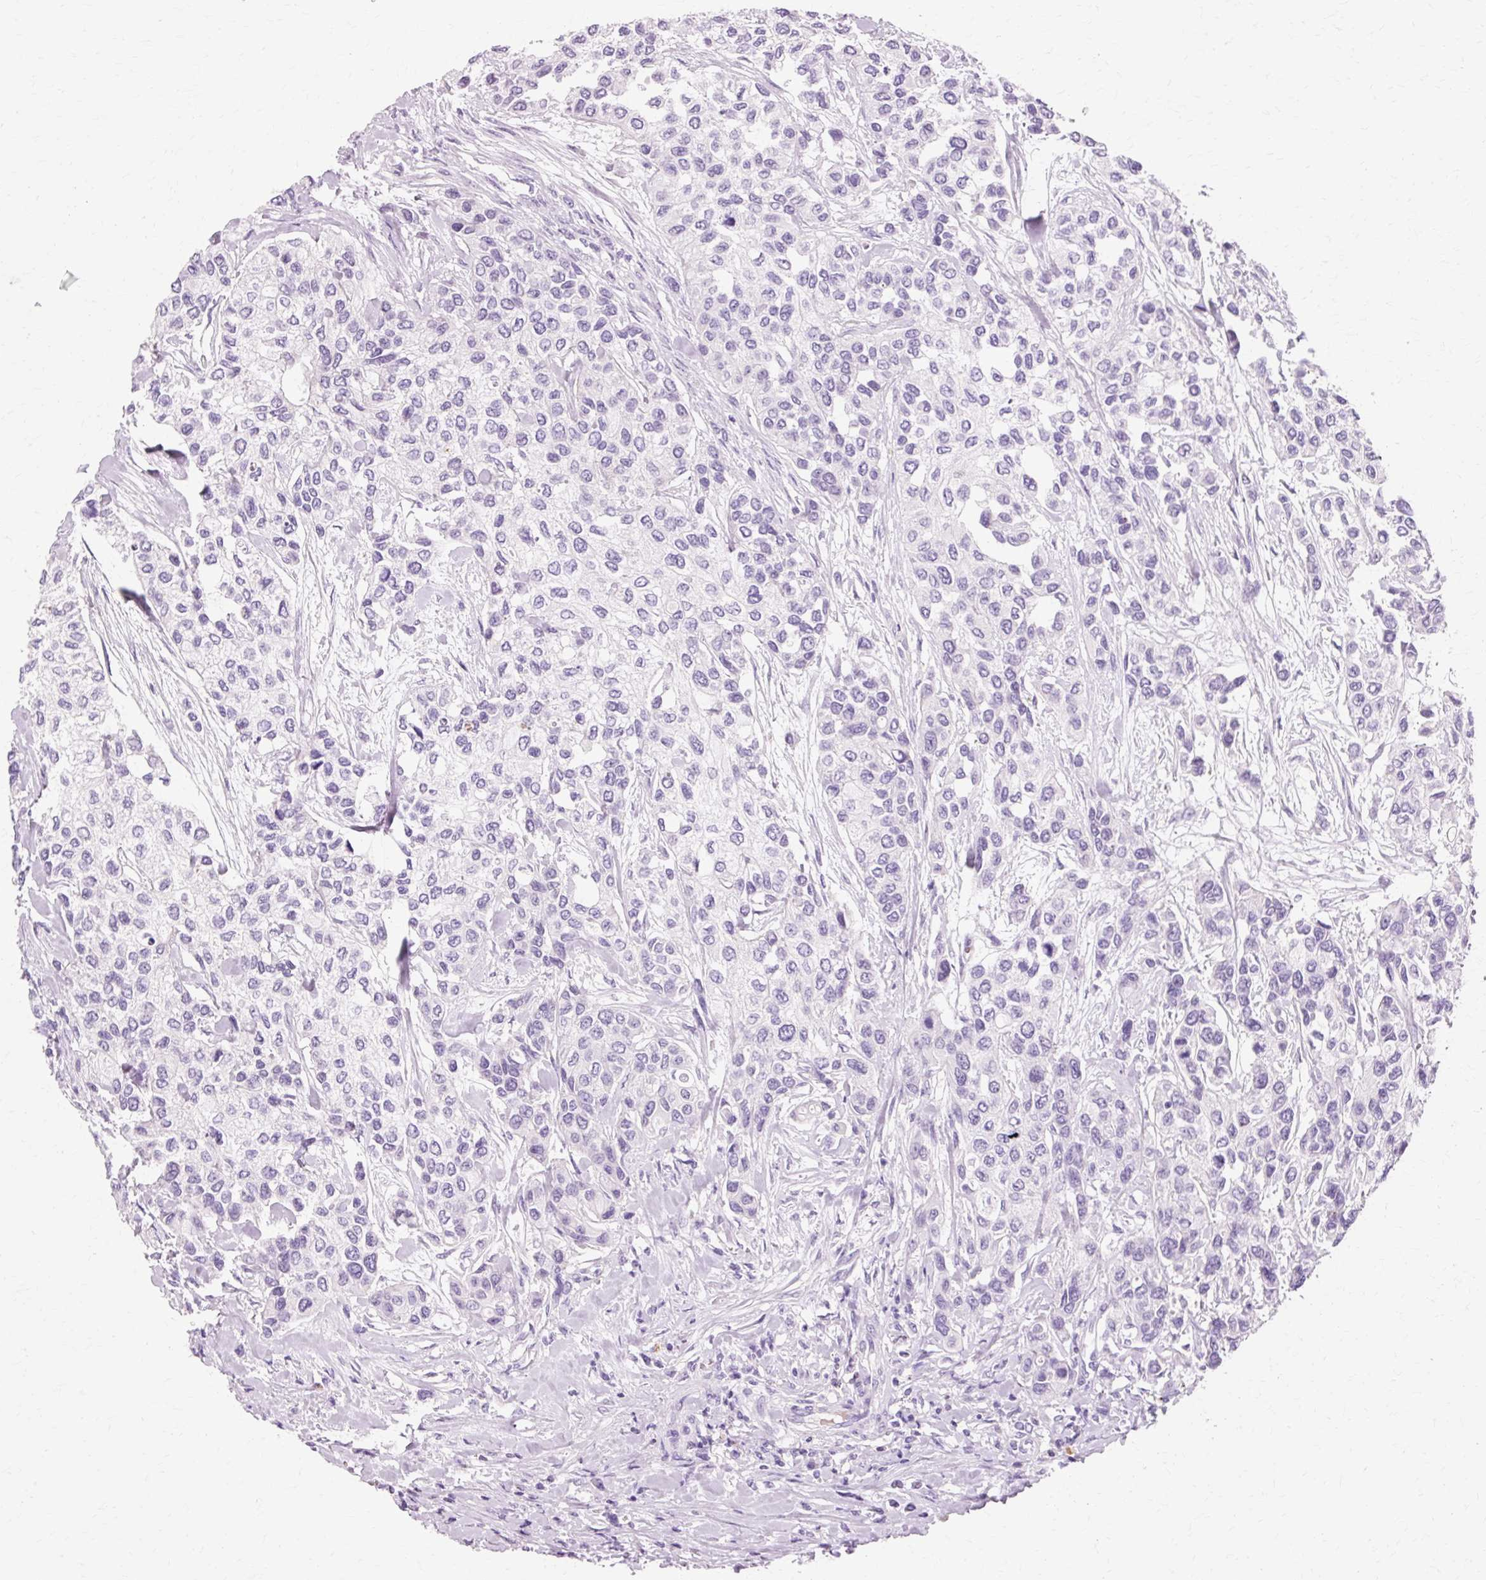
{"staining": {"intensity": "negative", "quantity": "none", "location": "none"}, "tissue": "urothelial cancer", "cell_type": "Tumor cells", "image_type": "cancer", "snomed": [{"axis": "morphology", "description": "Normal tissue, NOS"}, {"axis": "morphology", "description": "Urothelial carcinoma, High grade"}, {"axis": "topography", "description": "Vascular tissue"}, {"axis": "topography", "description": "Urinary bladder"}], "caption": "DAB immunohistochemical staining of high-grade urothelial carcinoma shows no significant expression in tumor cells.", "gene": "VN1R2", "patient": {"sex": "female", "age": 56}}